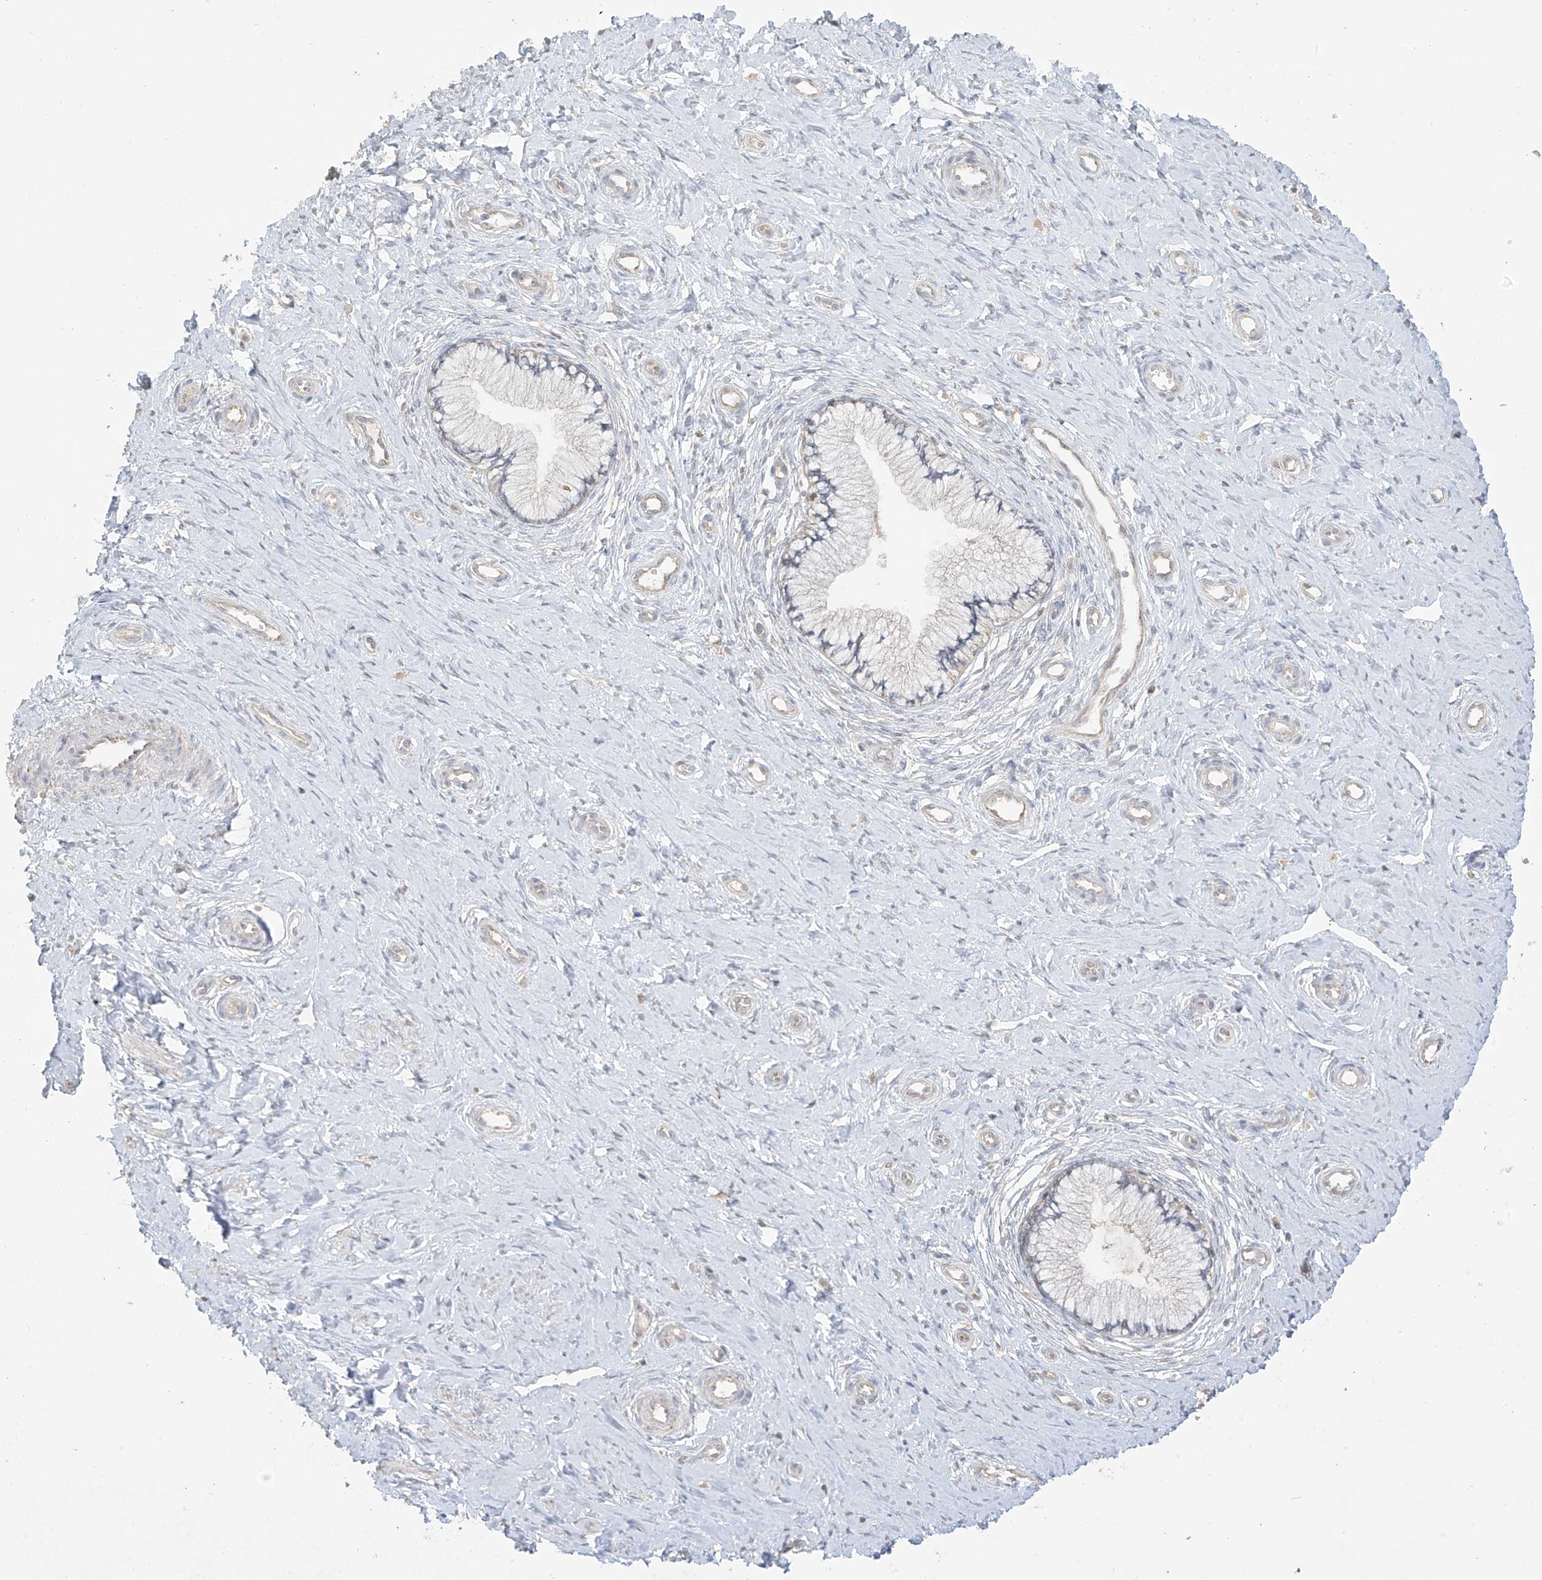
{"staining": {"intensity": "negative", "quantity": "none", "location": "none"}, "tissue": "cervix", "cell_type": "Glandular cells", "image_type": "normal", "snomed": [{"axis": "morphology", "description": "Normal tissue, NOS"}, {"axis": "topography", "description": "Cervix"}], "caption": "Cervix was stained to show a protein in brown. There is no significant expression in glandular cells. (Stains: DAB immunohistochemistry with hematoxylin counter stain, Microscopy: brightfield microscopy at high magnification).", "gene": "ANGEL2", "patient": {"sex": "female", "age": 36}}